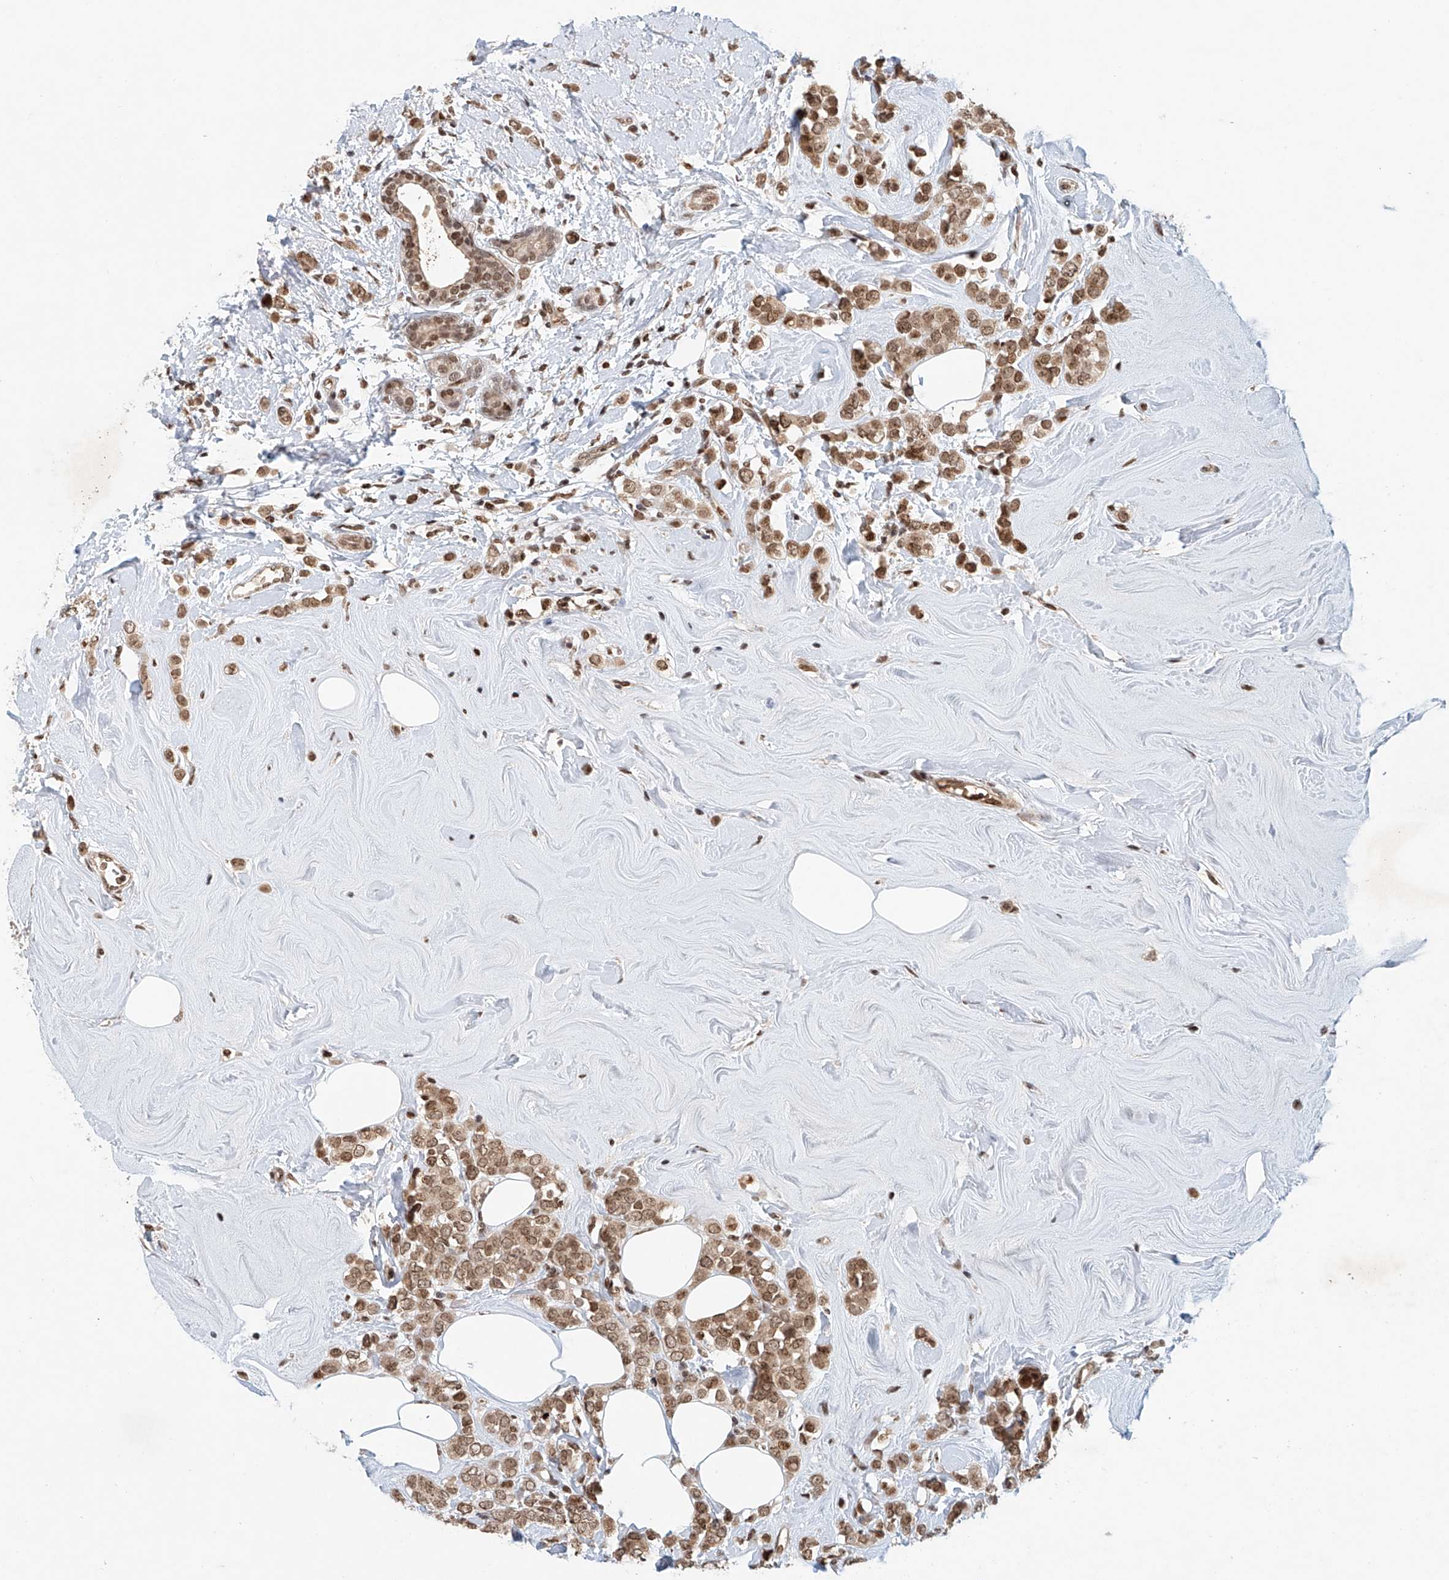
{"staining": {"intensity": "moderate", "quantity": ">75%", "location": "cytoplasmic/membranous,nuclear"}, "tissue": "breast cancer", "cell_type": "Tumor cells", "image_type": "cancer", "snomed": [{"axis": "morphology", "description": "Lobular carcinoma"}, {"axis": "topography", "description": "Breast"}], "caption": "Immunohistochemical staining of lobular carcinoma (breast) displays medium levels of moderate cytoplasmic/membranous and nuclear protein expression in about >75% of tumor cells.", "gene": "ZNF470", "patient": {"sex": "female", "age": 47}}